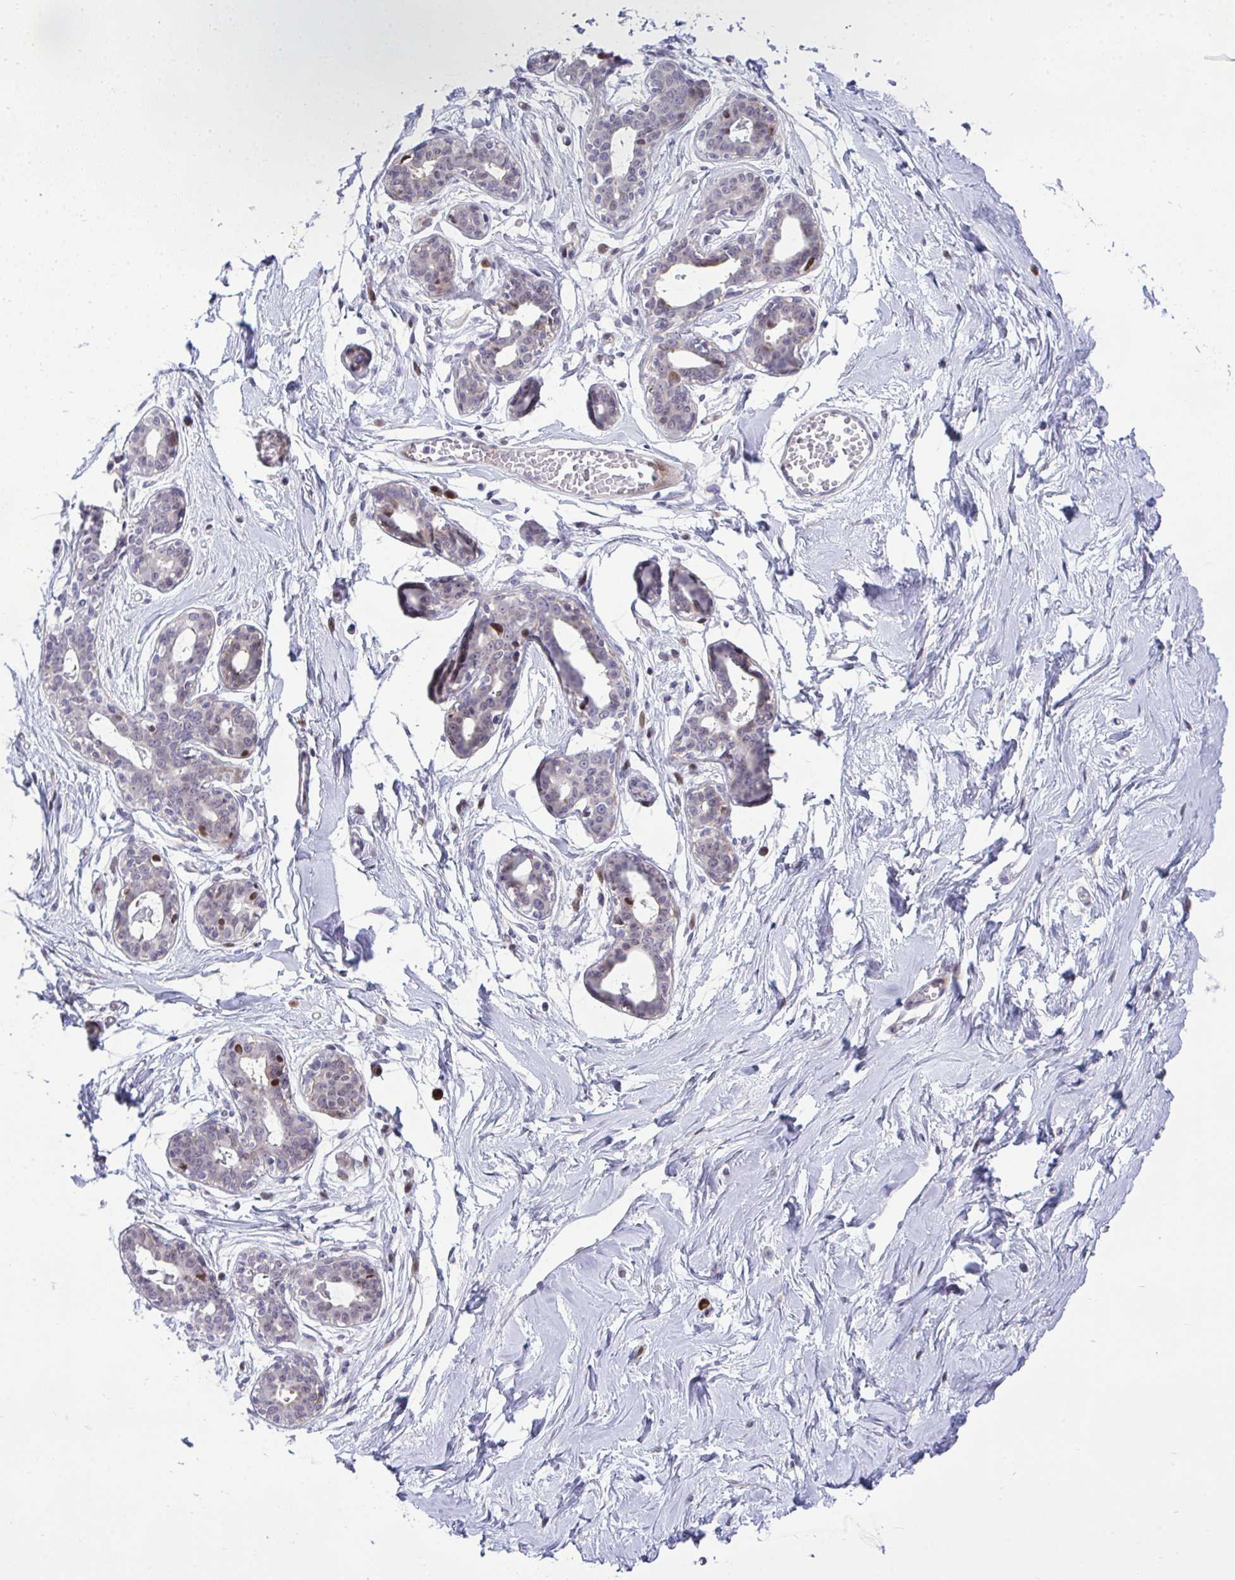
{"staining": {"intensity": "negative", "quantity": "none", "location": "none"}, "tissue": "breast", "cell_type": "Adipocytes", "image_type": "normal", "snomed": [{"axis": "morphology", "description": "Normal tissue, NOS"}, {"axis": "topography", "description": "Breast"}], "caption": "High magnification brightfield microscopy of normal breast stained with DAB (3,3'-diaminobenzidine) (brown) and counterstained with hematoxylin (blue): adipocytes show no significant staining.", "gene": "CASTOR2", "patient": {"sex": "female", "age": 45}}